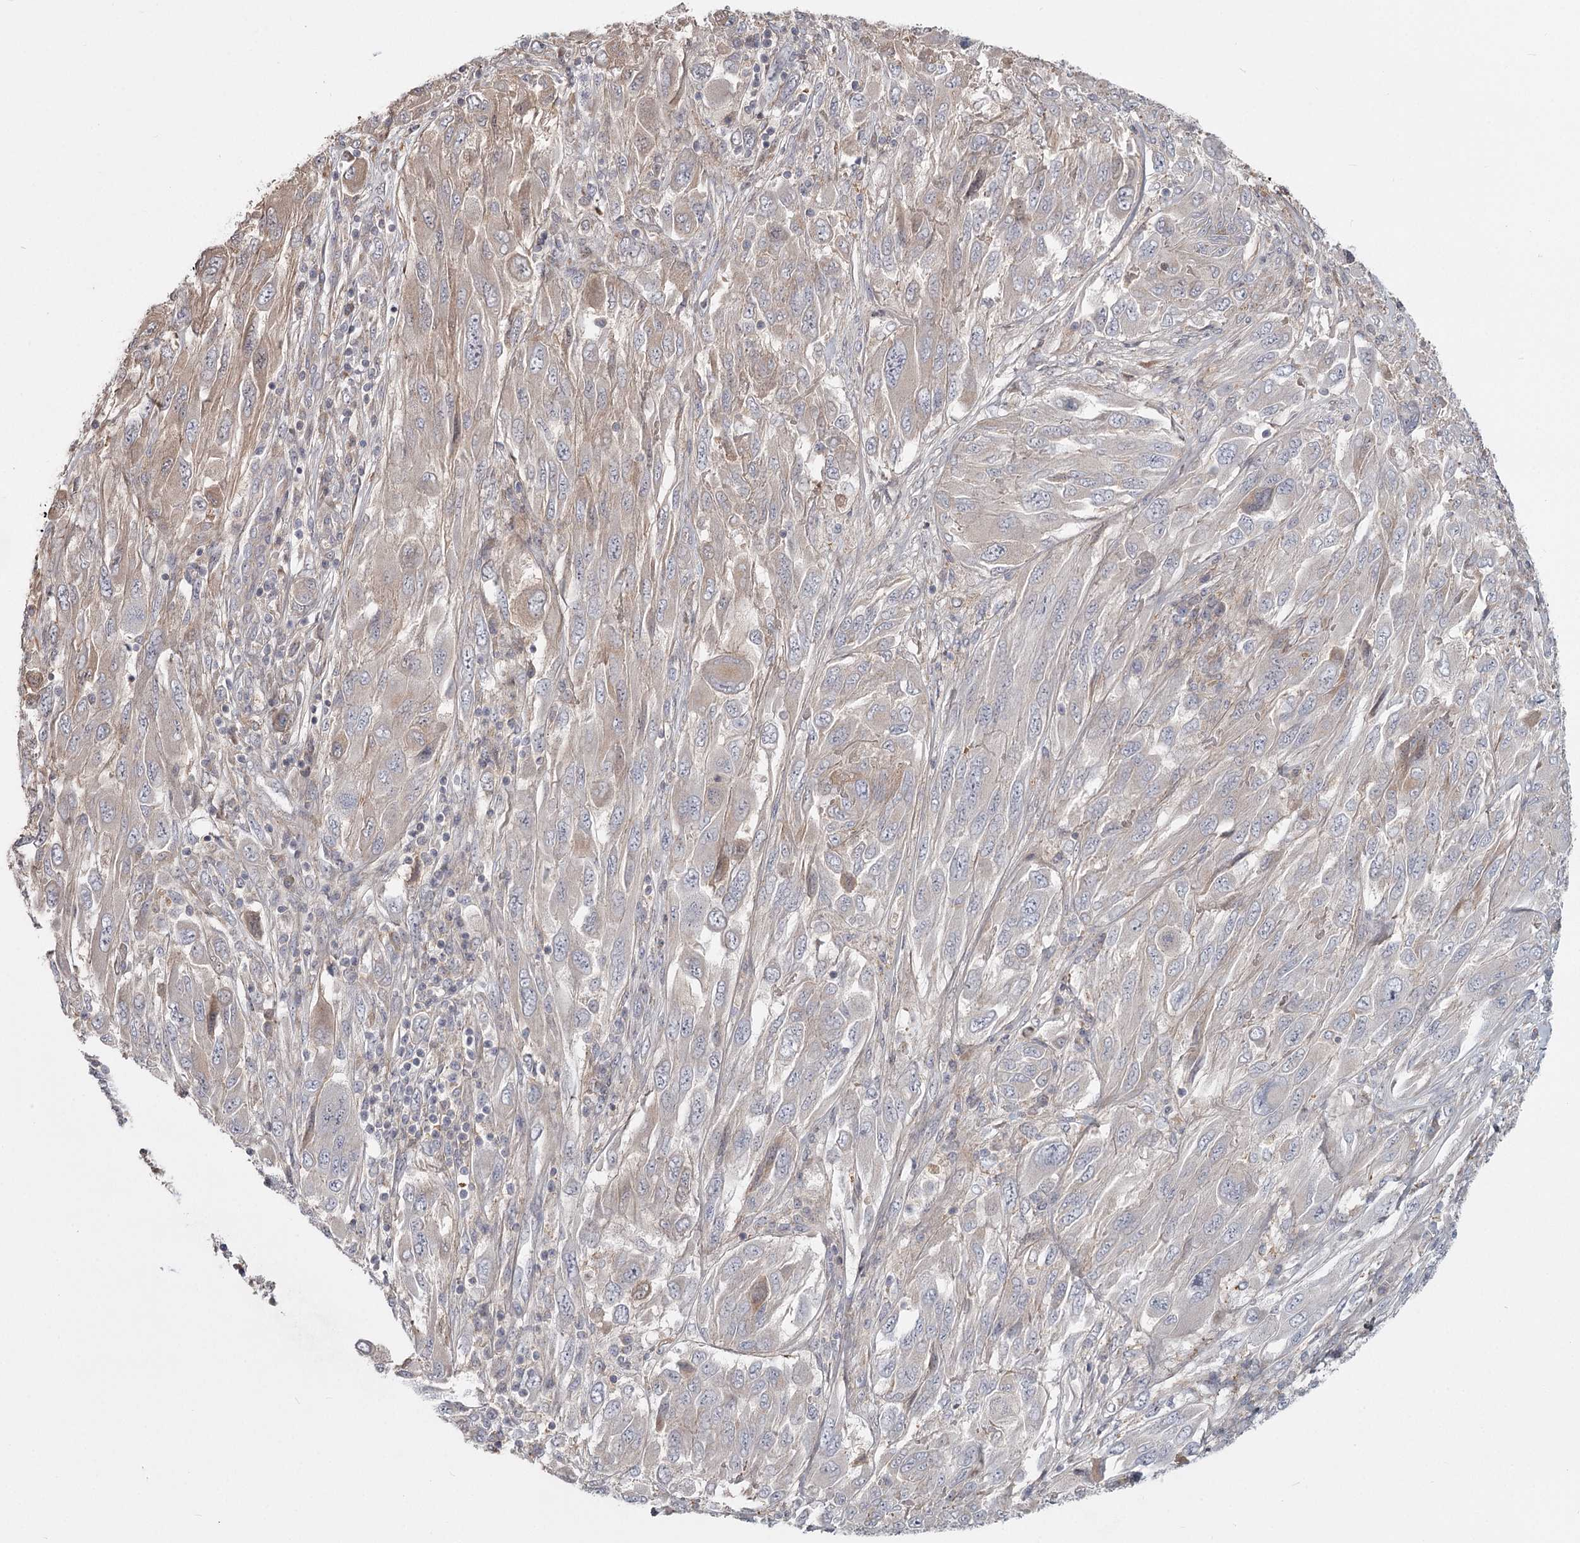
{"staining": {"intensity": "moderate", "quantity": ">75%", "location": "cytoplasmic/membranous"}, "tissue": "melanoma", "cell_type": "Tumor cells", "image_type": "cancer", "snomed": [{"axis": "morphology", "description": "Malignant melanoma, NOS"}, {"axis": "topography", "description": "Skin"}], "caption": "Malignant melanoma tissue displays moderate cytoplasmic/membranous expression in approximately >75% of tumor cells, visualized by immunohistochemistry.", "gene": "DHRS9", "patient": {"sex": "female", "age": 91}}